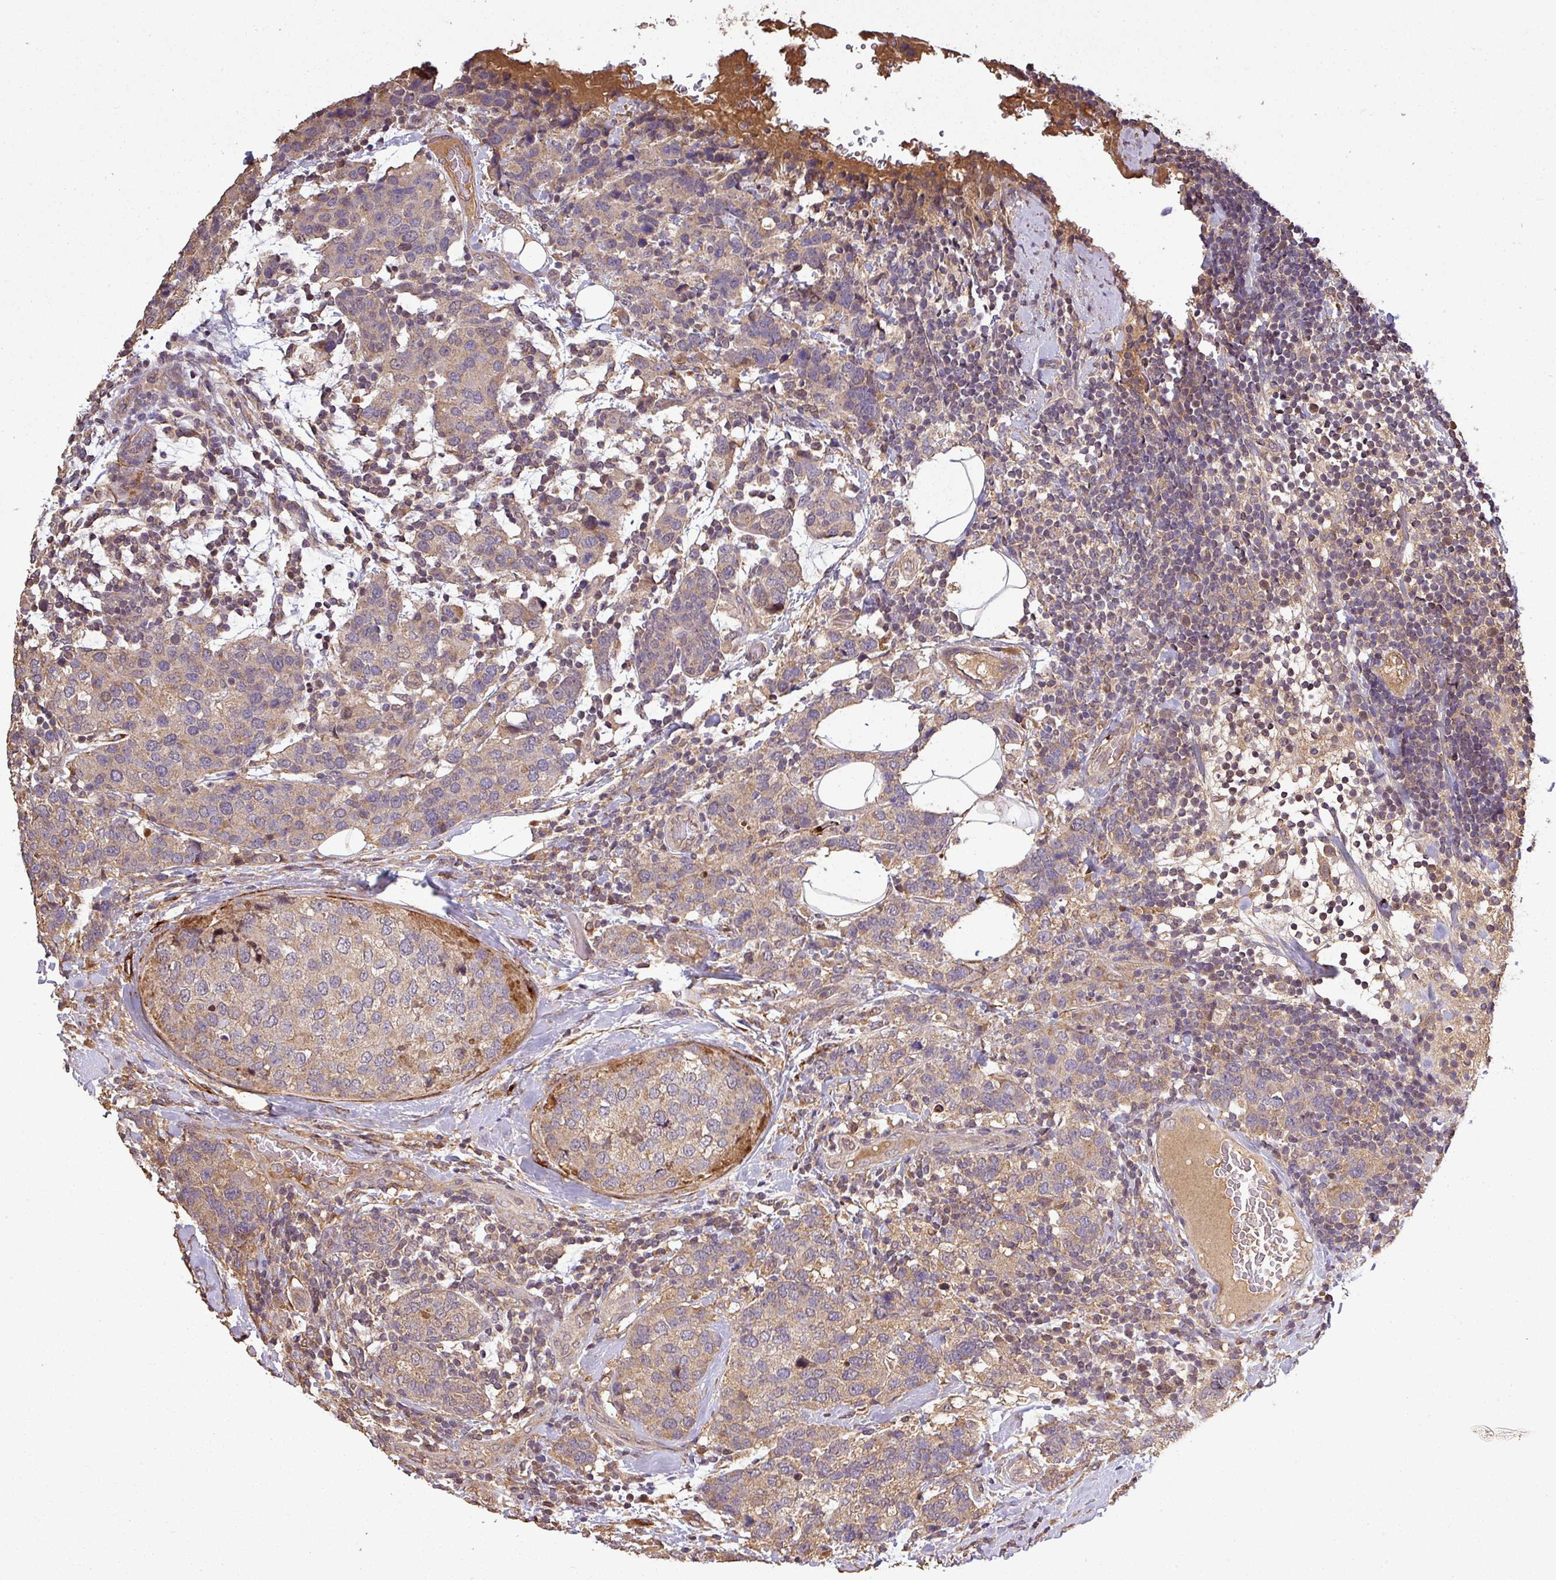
{"staining": {"intensity": "moderate", "quantity": "25%-75%", "location": "cytoplasmic/membranous"}, "tissue": "breast cancer", "cell_type": "Tumor cells", "image_type": "cancer", "snomed": [{"axis": "morphology", "description": "Lobular carcinoma"}, {"axis": "topography", "description": "Breast"}], "caption": "Immunohistochemical staining of human breast cancer (lobular carcinoma) demonstrates medium levels of moderate cytoplasmic/membranous protein positivity in about 25%-75% of tumor cells. Nuclei are stained in blue.", "gene": "ISLR", "patient": {"sex": "female", "age": 59}}